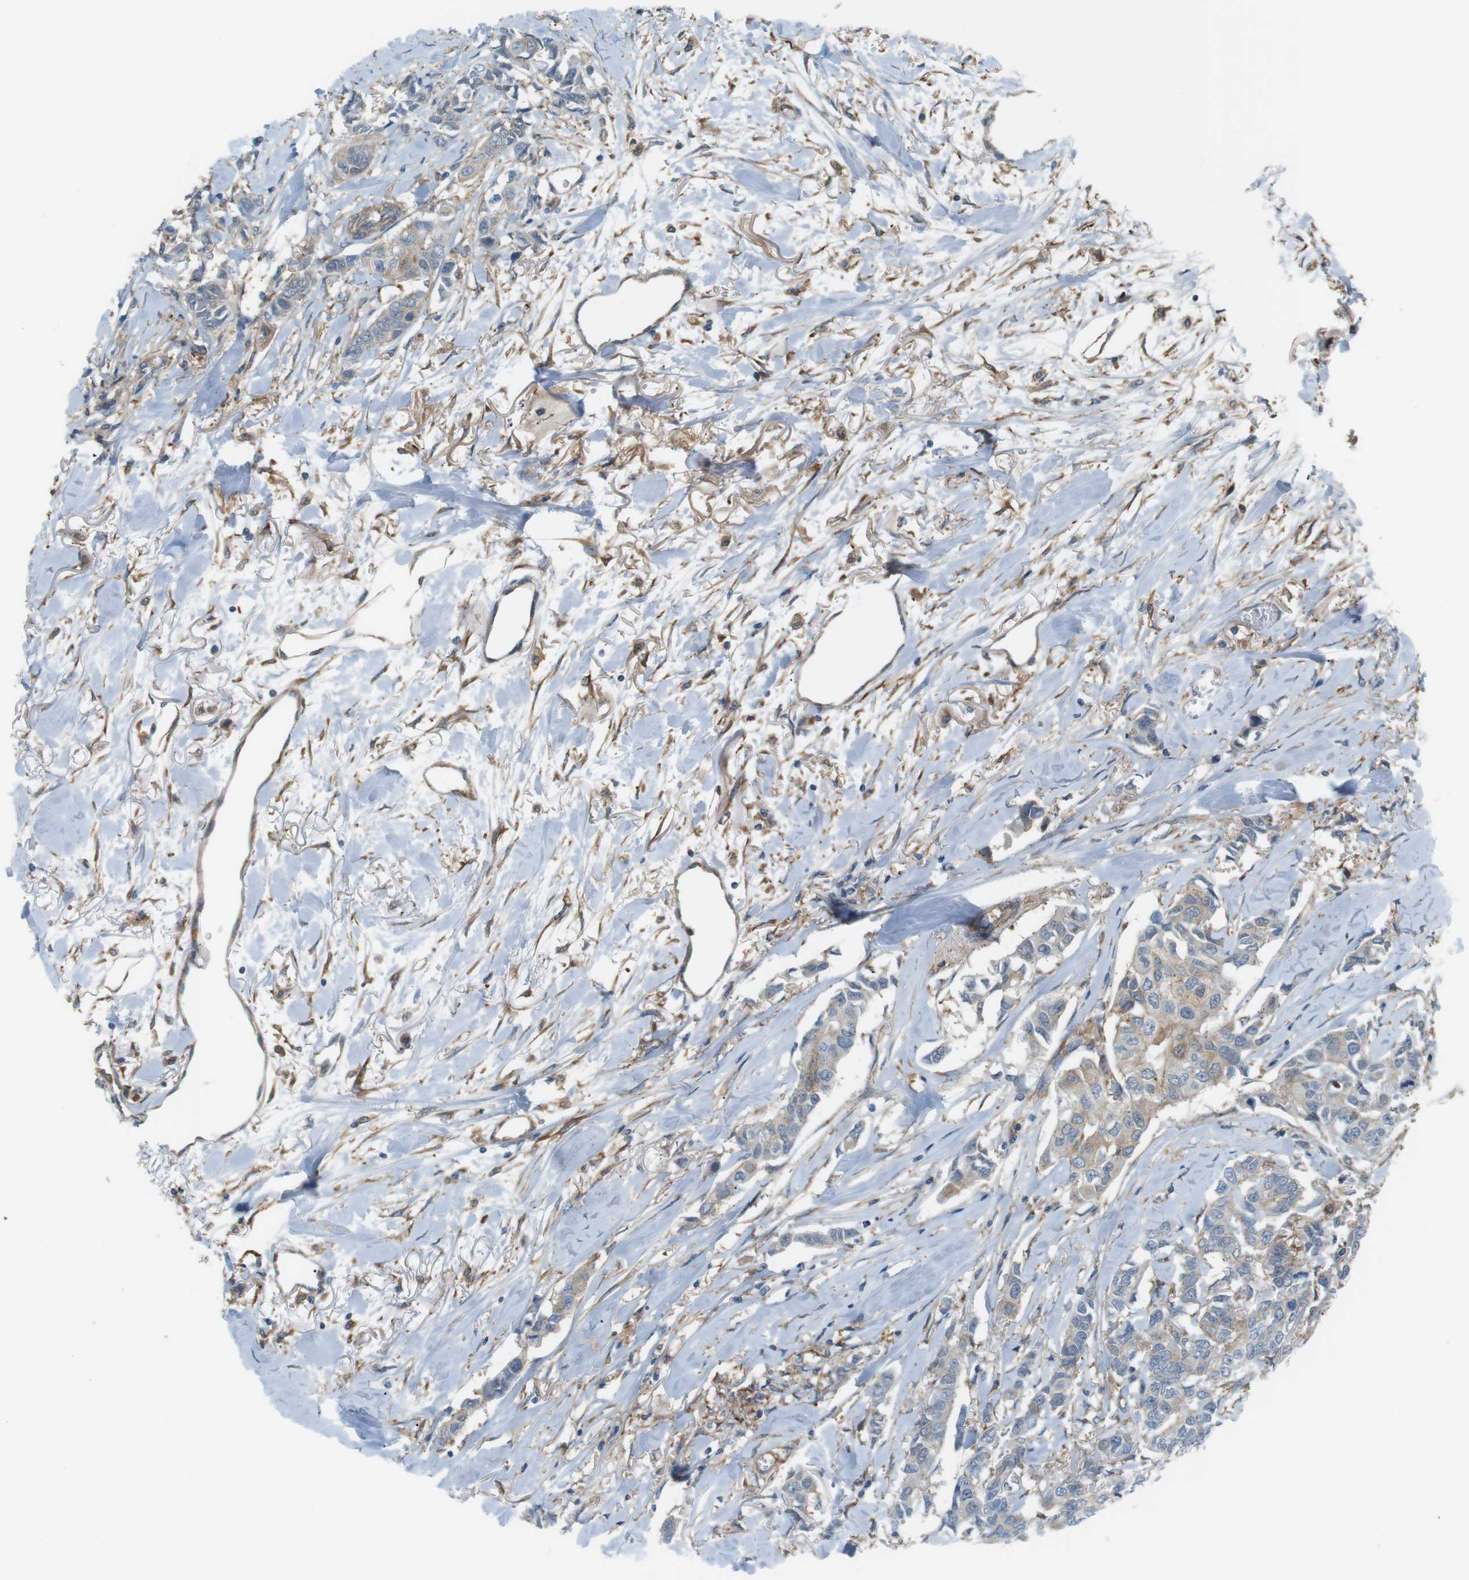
{"staining": {"intensity": "moderate", "quantity": "<25%", "location": "cytoplasmic/membranous"}, "tissue": "breast cancer", "cell_type": "Tumor cells", "image_type": "cancer", "snomed": [{"axis": "morphology", "description": "Duct carcinoma"}, {"axis": "topography", "description": "Breast"}], "caption": "The photomicrograph displays a brown stain indicating the presence of a protein in the cytoplasmic/membranous of tumor cells in breast cancer.", "gene": "PEPD", "patient": {"sex": "female", "age": 80}}